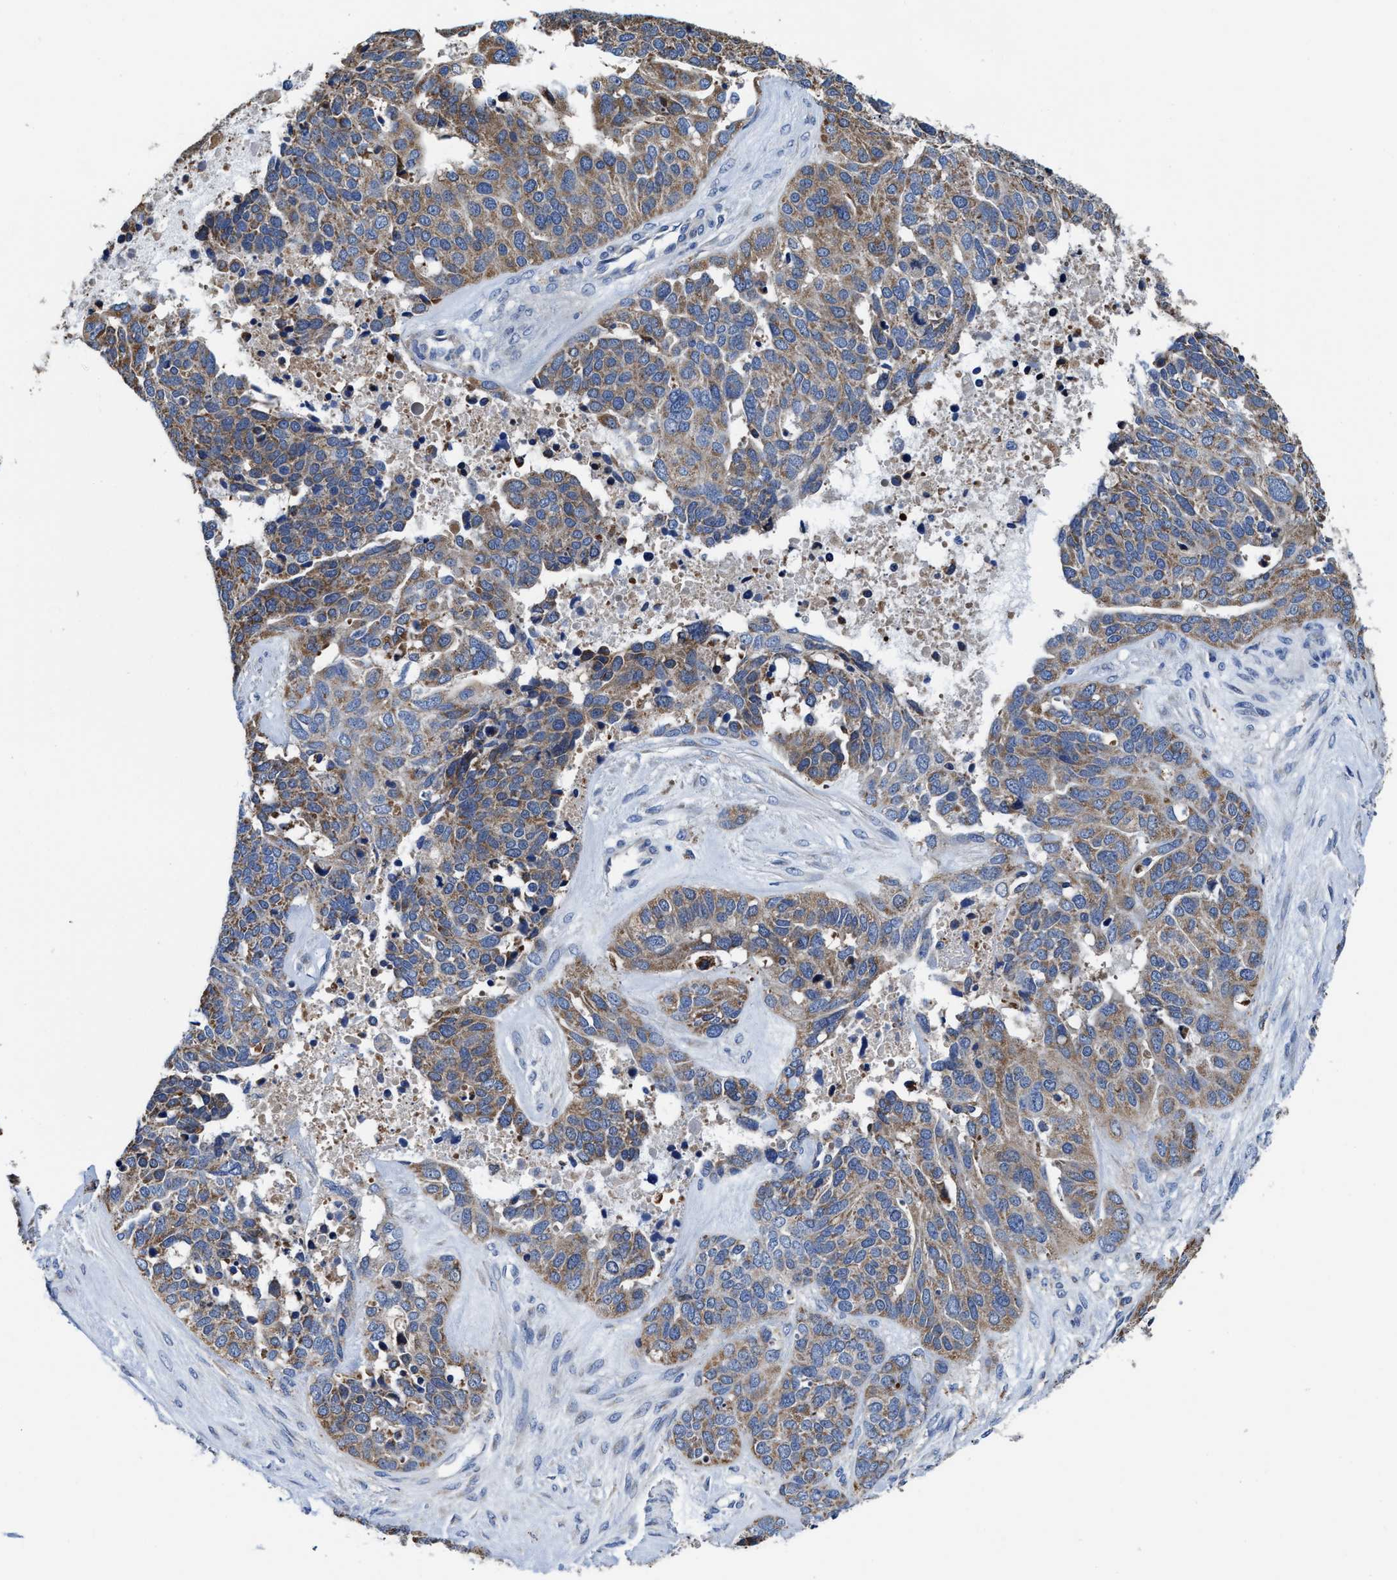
{"staining": {"intensity": "moderate", "quantity": "25%-75%", "location": "cytoplasmic/membranous"}, "tissue": "ovarian cancer", "cell_type": "Tumor cells", "image_type": "cancer", "snomed": [{"axis": "morphology", "description": "Cystadenocarcinoma, serous, NOS"}, {"axis": "topography", "description": "Ovary"}], "caption": "Immunohistochemistry (IHC) (DAB (3,3'-diaminobenzidine)) staining of human serous cystadenocarcinoma (ovarian) demonstrates moderate cytoplasmic/membranous protein expression in about 25%-75% of tumor cells.", "gene": "TMEM30A", "patient": {"sex": "female", "age": 44}}